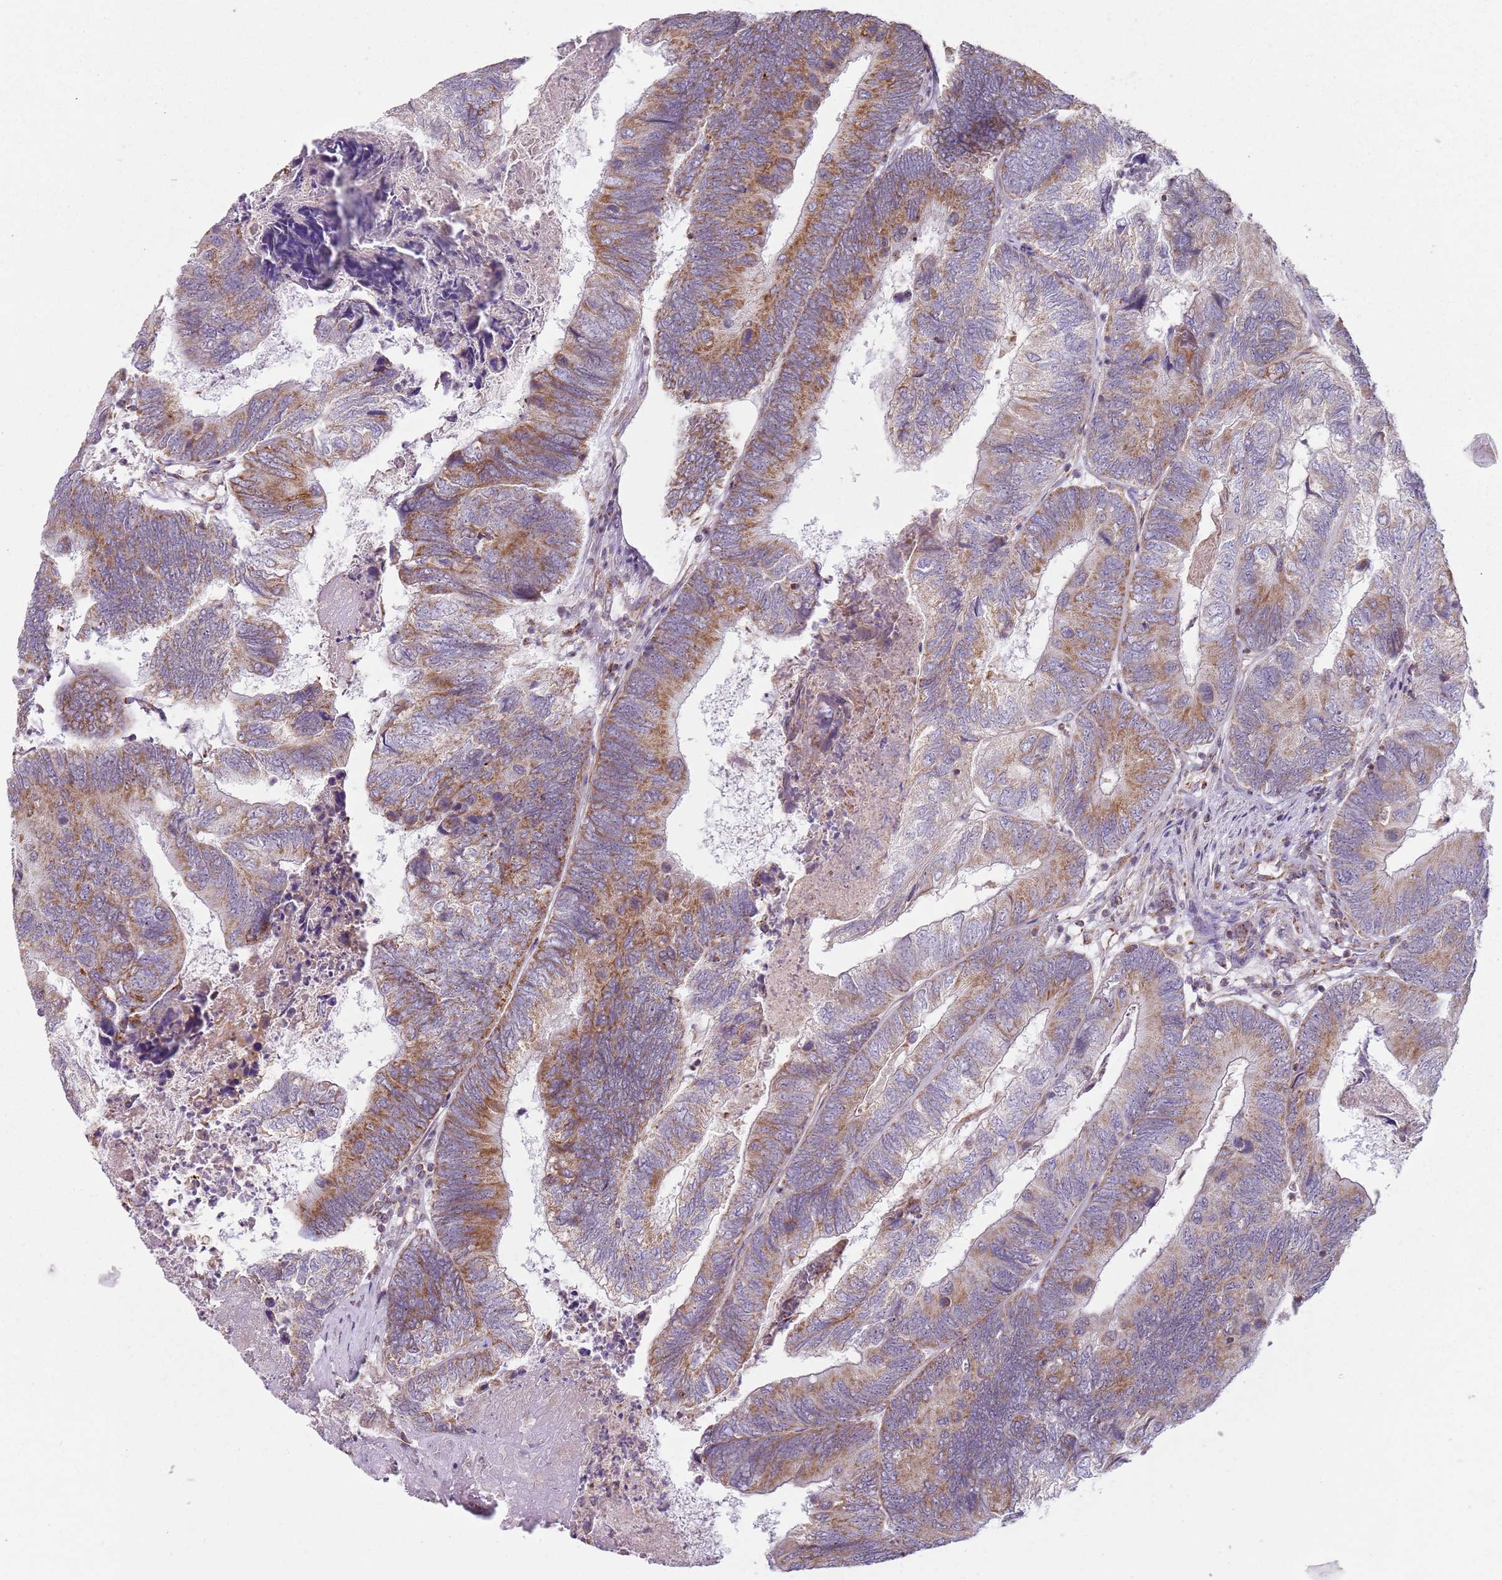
{"staining": {"intensity": "moderate", "quantity": "25%-75%", "location": "cytoplasmic/membranous"}, "tissue": "colorectal cancer", "cell_type": "Tumor cells", "image_type": "cancer", "snomed": [{"axis": "morphology", "description": "Adenocarcinoma, NOS"}, {"axis": "topography", "description": "Colon"}], "caption": "This is a micrograph of immunohistochemistry staining of adenocarcinoma (colorectal), which shows moderate staining in the cytoplasmic/membranous of tumor cells.", "gene": "GAS8", "patient": {"sex": "female", "age": 67}}